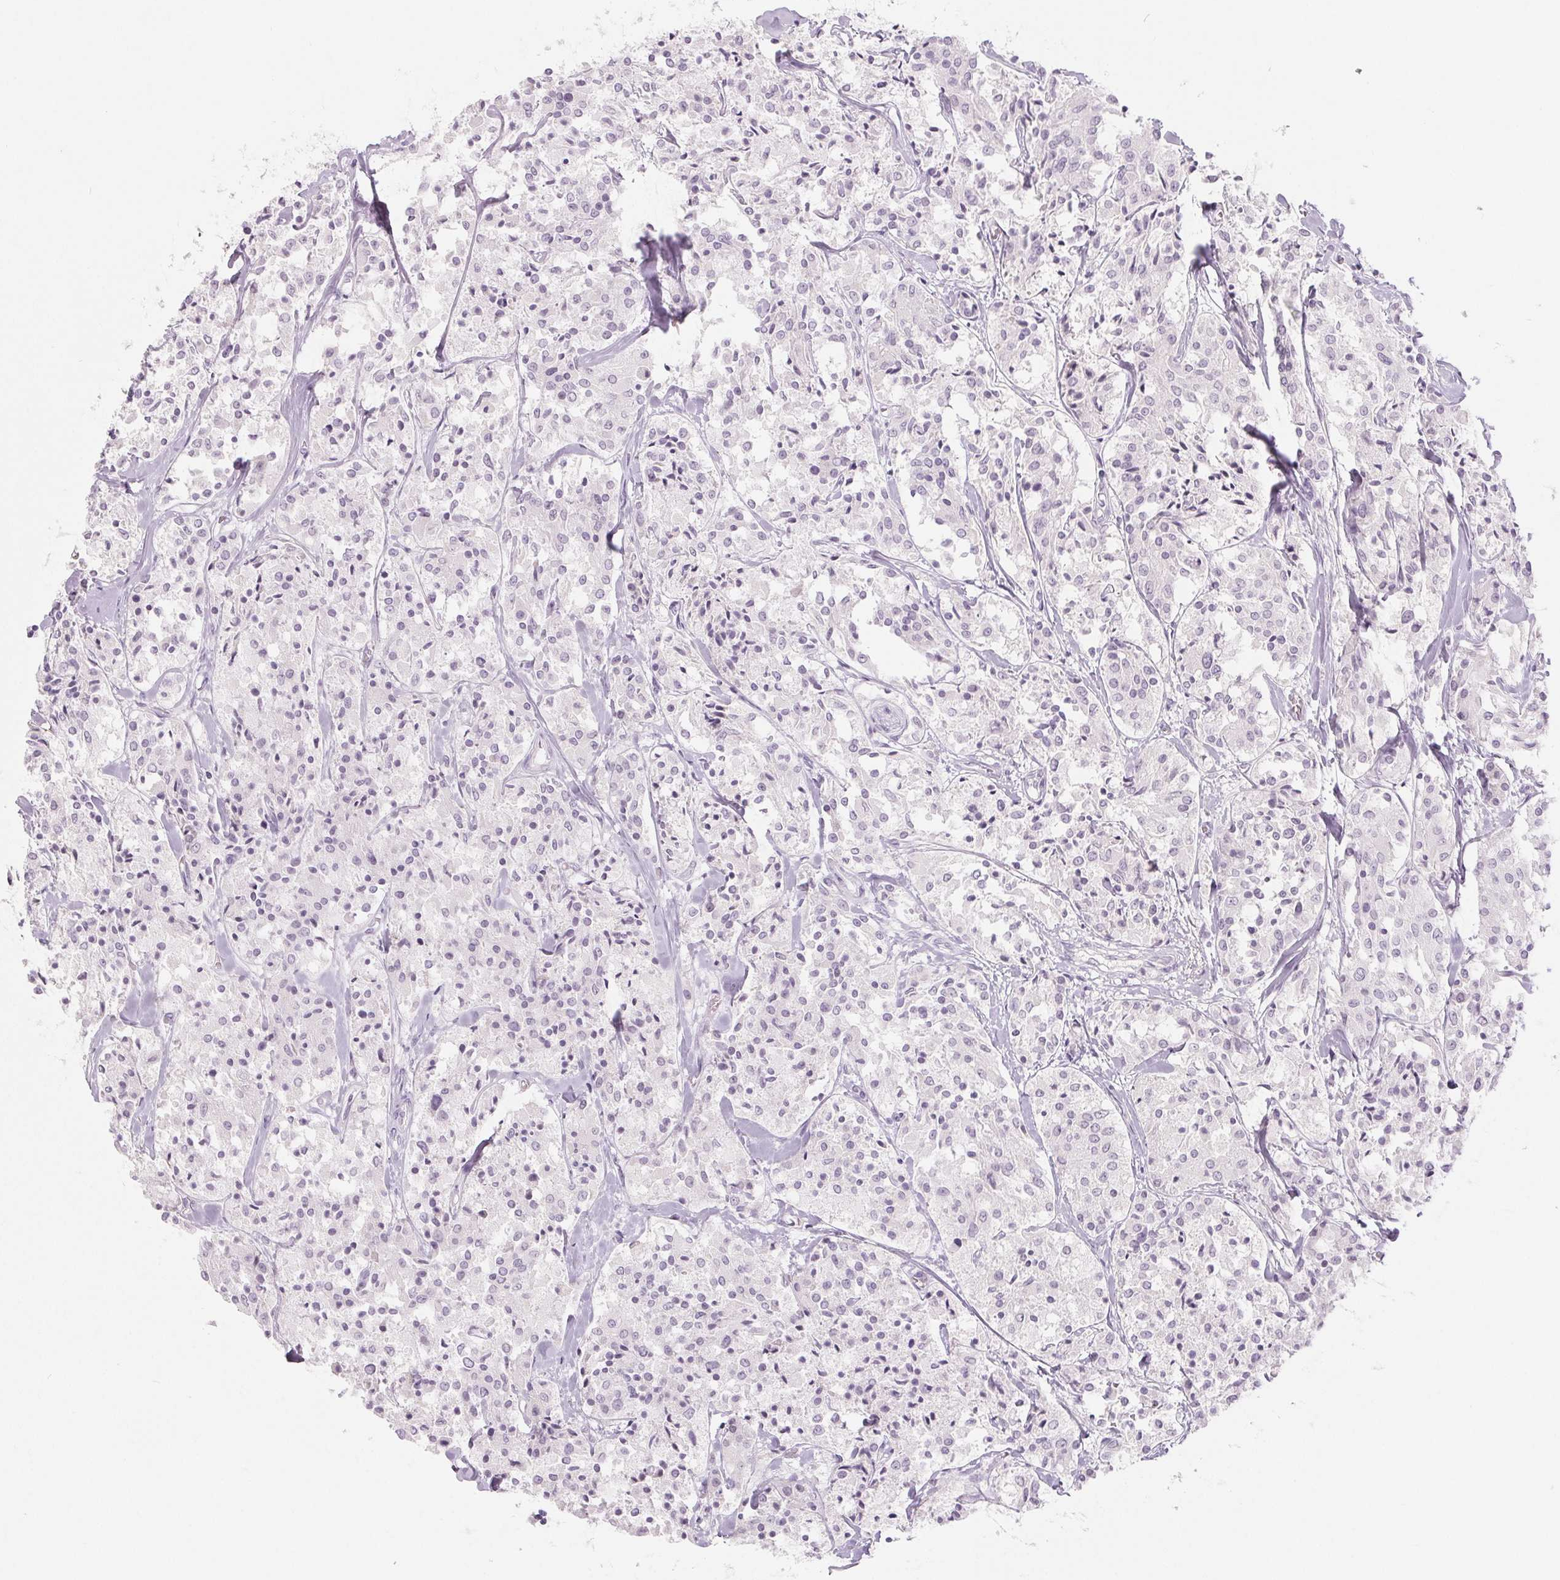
{"staining": {"intensity": "negative", "quantity": "none", "location": "none"}, "tissue": "carcinoid", "cell_type": "Tumor cells", "image_type": "cancer", "snomed": [{"axis": "morphology", "description": "Carcinoid, malignant, NOS"}, {"axis": "topography", "description": "Lung"}], "caption": "Immunohistochemistry (IHC) photomicrograph of neoplastic tissue: human carcinoid stained with DAB (3,3'-diaminobenzidine) exhibits no significant protein positivity in tumor cells.", "gene": "EHHADH", "patient": {"sex": "male", "age": 71}}